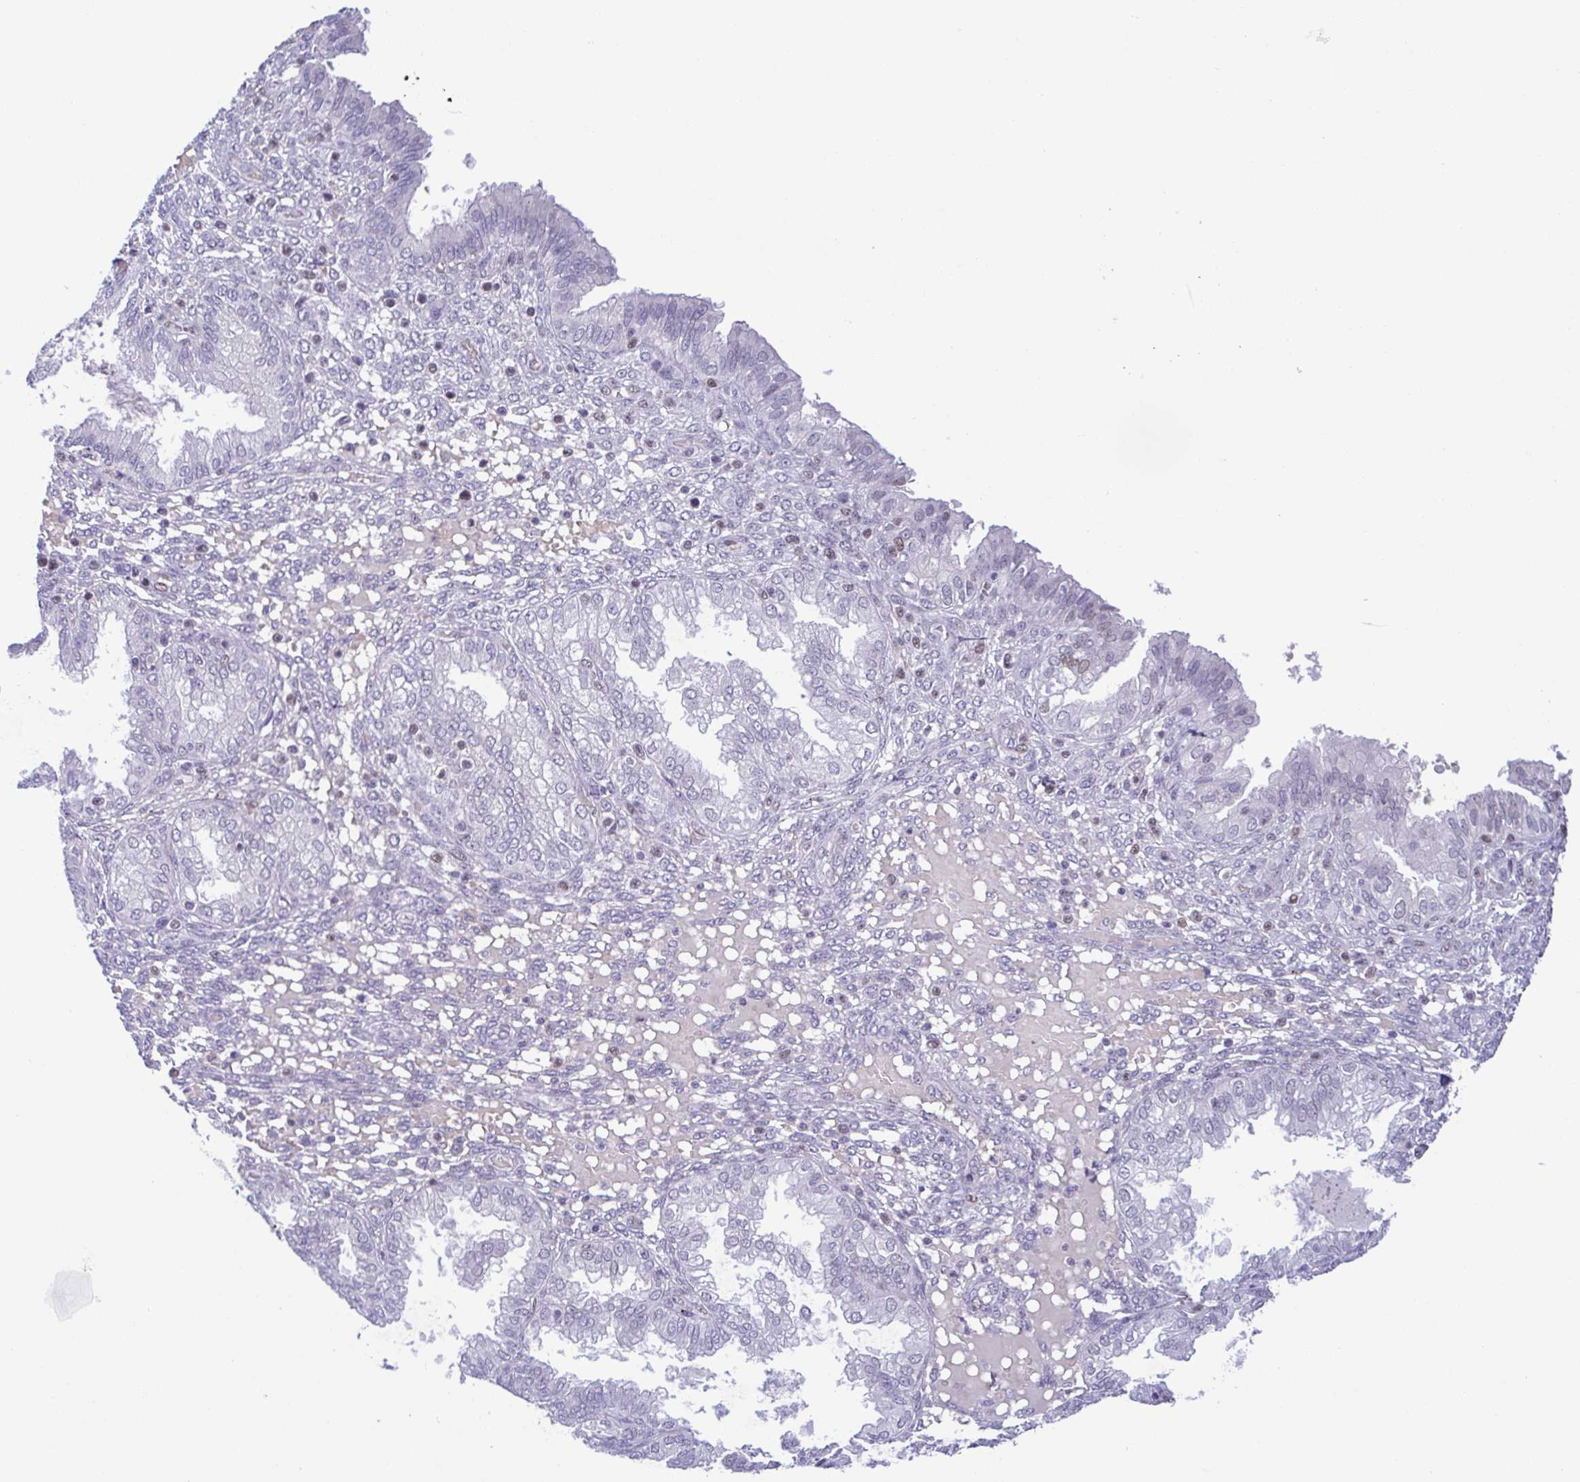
{"staining": {"intensity": "negative", "quantity": "none", "location": "none"}, "tissue": "endometrium", "cell_type": "Cells in endometrial stroma", "image_type": "normal", "snomed": [{"axis": "morphology", "description": "Normal tissue, NOS"}, {"axis": "topography", "description": "Endometrium"}], "caption": "This histopathology image is of normal endometrium stained with immunohistochemistry (IHC) to label a protein in brown with the nuclei are counter-stained blue. There is no staining in cells in endometrial stroma. The staining is performed using DAB brown chromogen with nuclei counter-stained in using hematoxylin.", "gene": "TIPIN", "patient": {"sex": "female", "age": 33}}